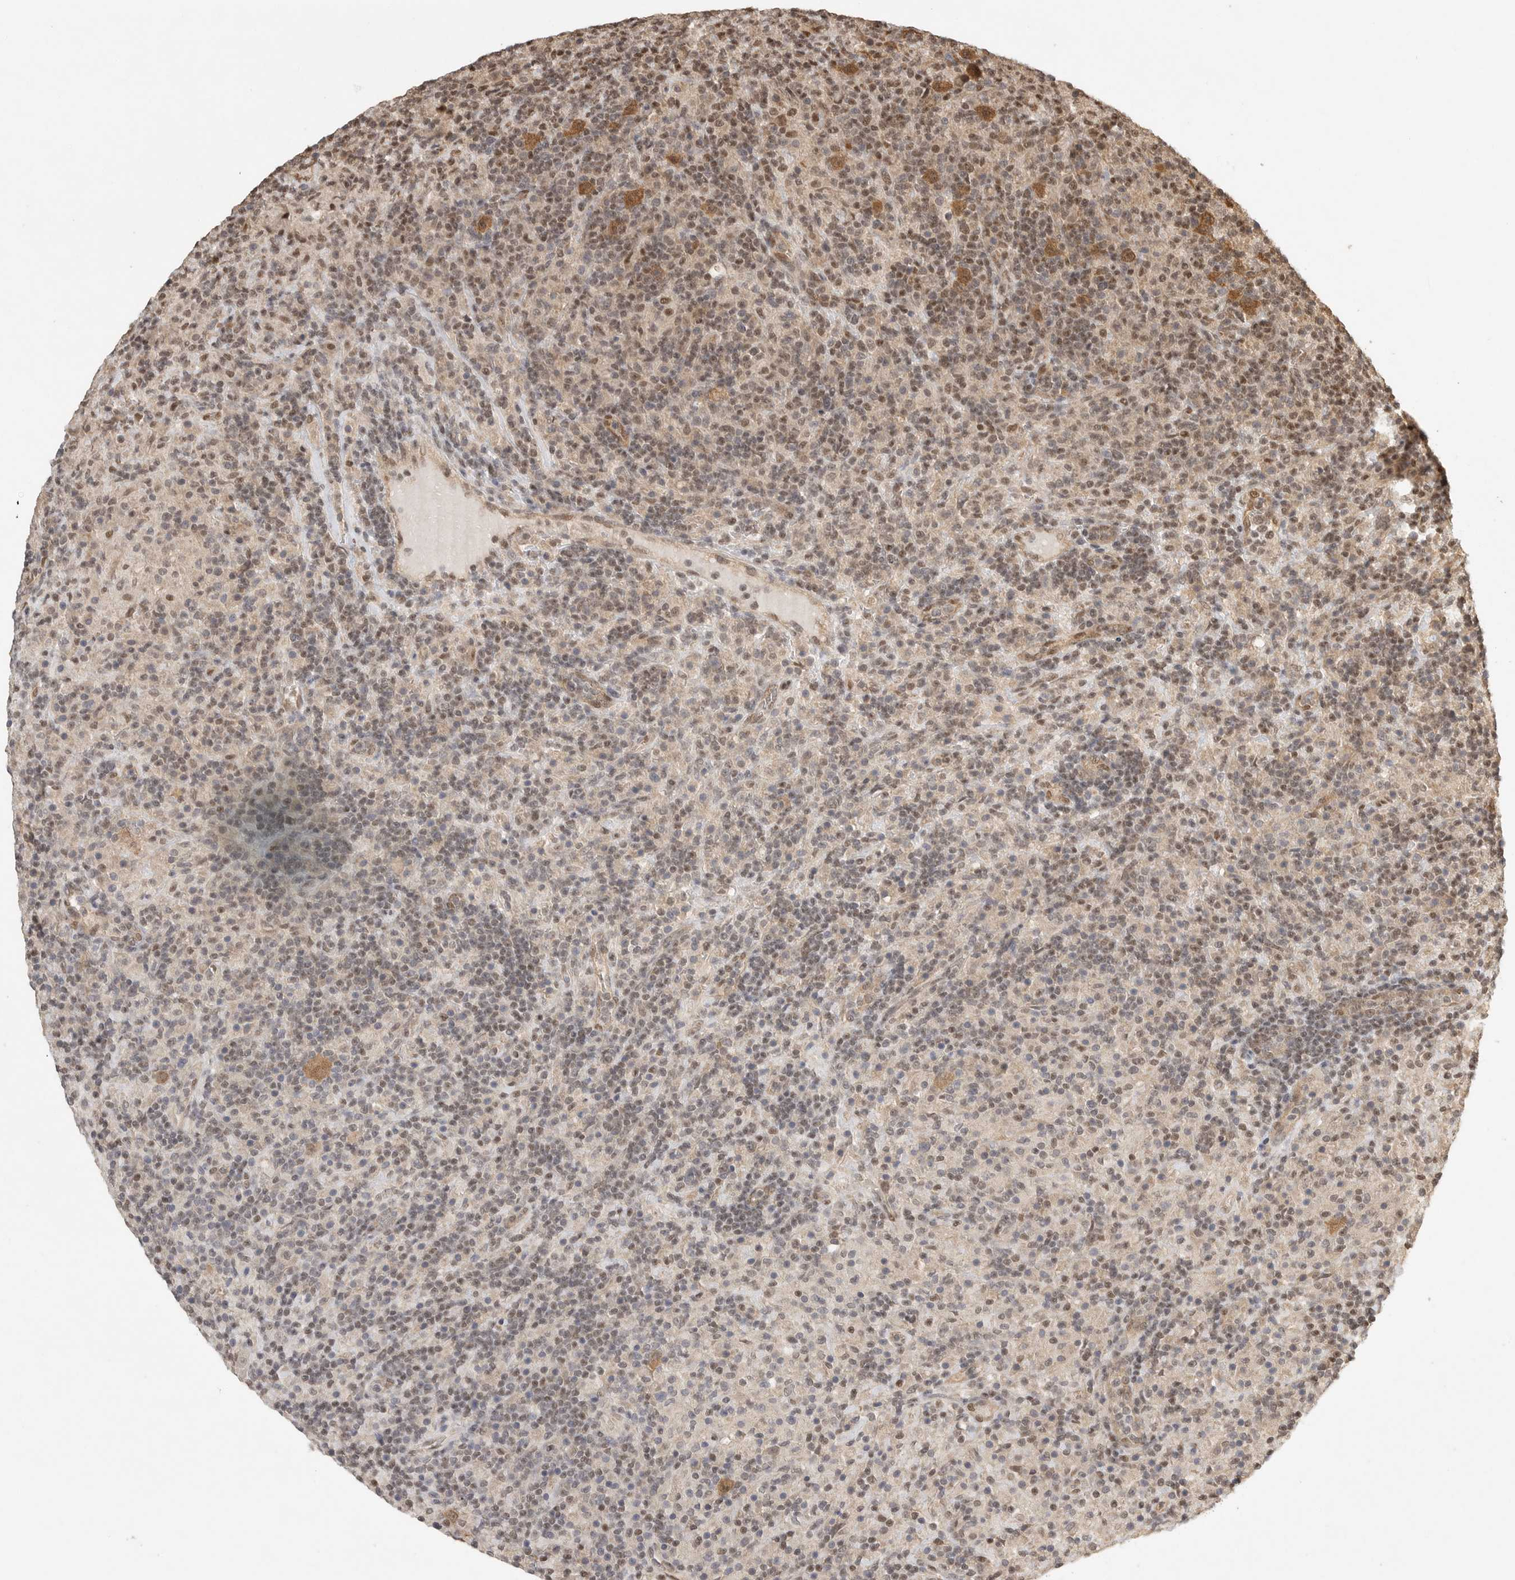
{"staining": {"intensity": "moderate", "quantity": ">75%", "location": "cytoplasmic/membranous,nuclear"}, "tissue": "lymphoma", "cell_type": "Tumor cells", "image_type": "cancer", "snomed": [{"axis": "morphology", "description": "Hodgkin's disease, NOS"}, {"axis": "topography", "description": "Lymph node"}], "caption": "Human Hodgkin's disease stained for a protein (brown) demonstrates moderate cytoplasmic/membranous and nuclear positive staining in about >75% of tumor cells.", "gene": "DFFA", "patient": {"sex": "male", "age": 70}}